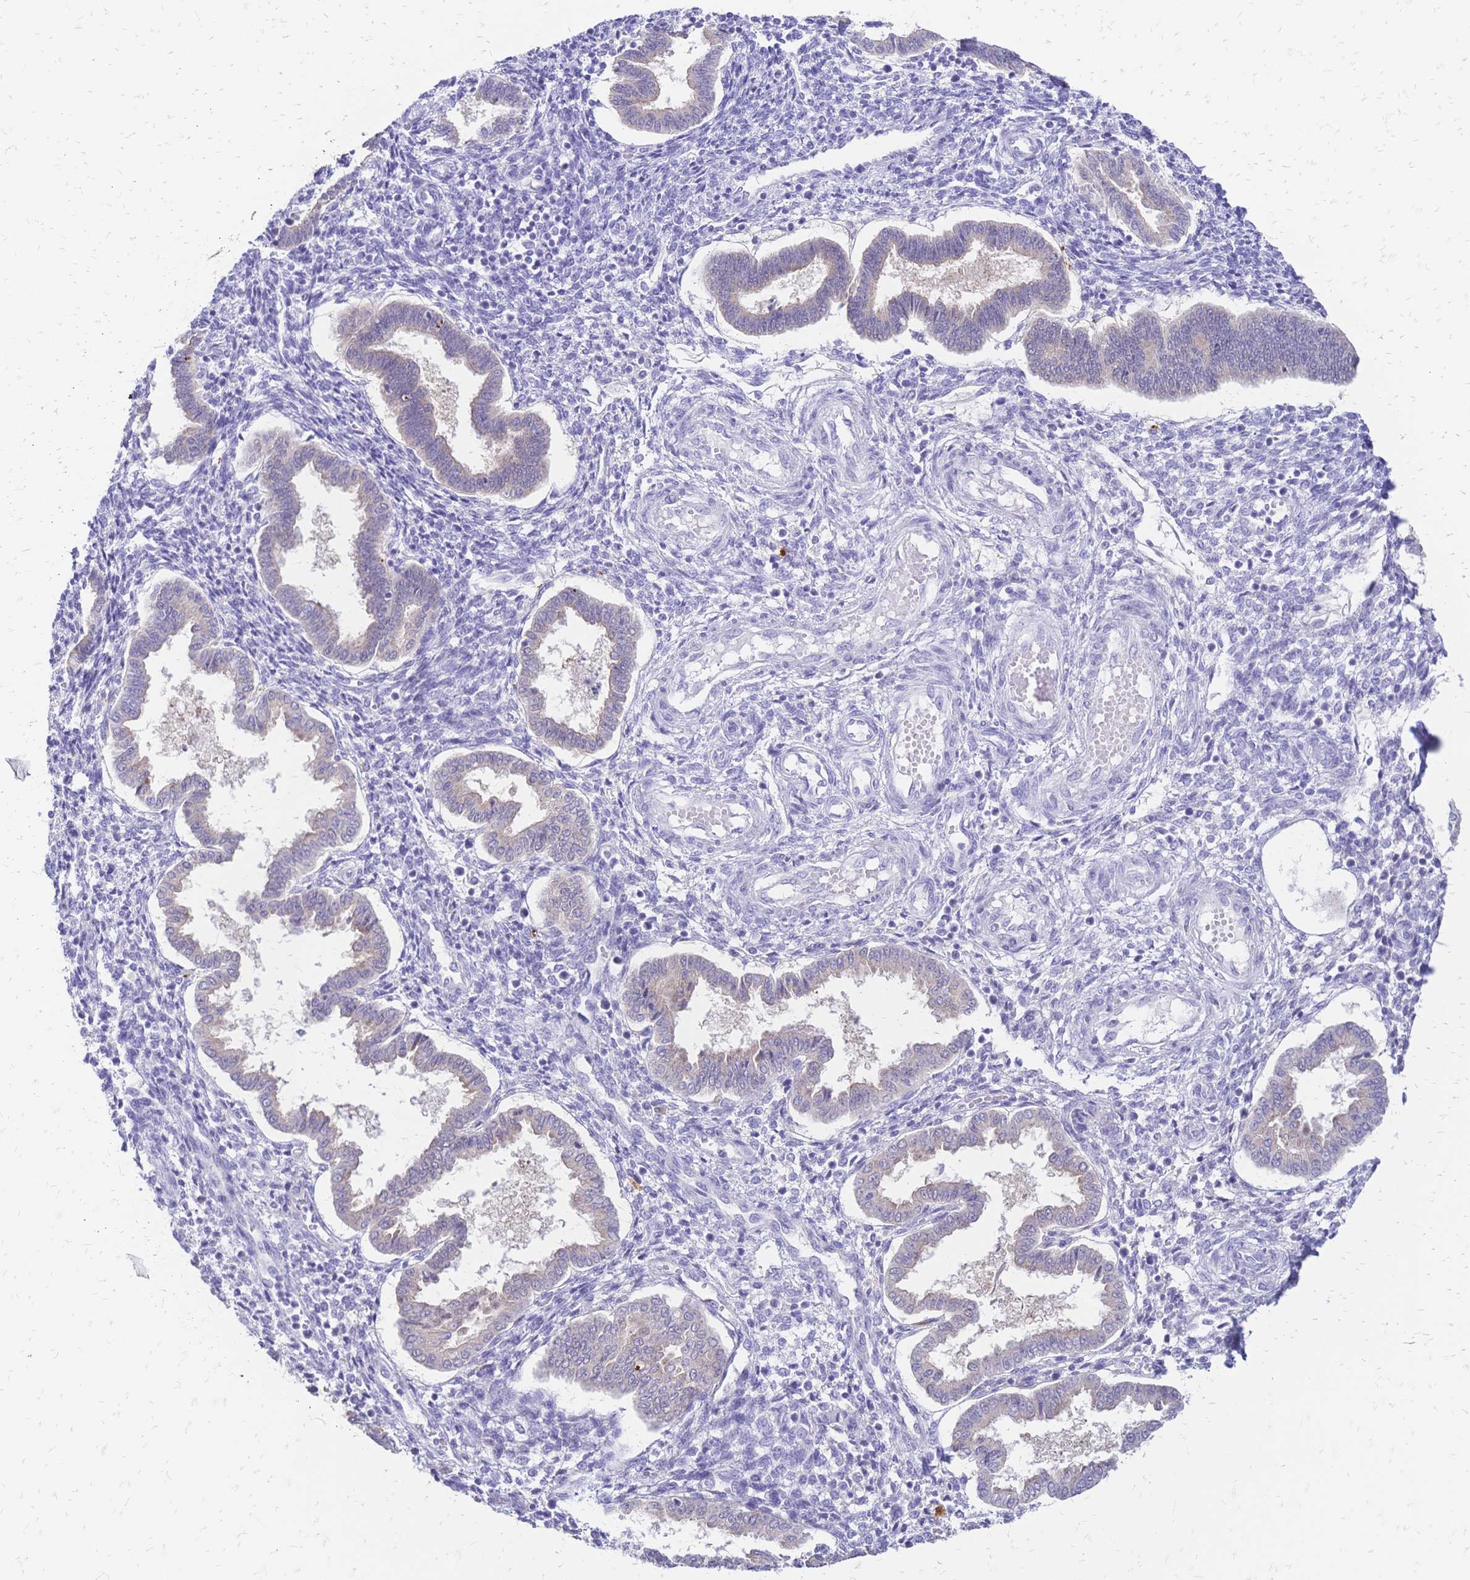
{"staining": {"intensity": "negative", "quantity": "none", "location": "none"}, "tissue": "endometrium", "cell_type": "Cells in endometrial stroma", "image_type": "normal", "snomed": [{"axis": "morphology", "description": "Normal tissue, NOS"}, {"axis": "topography", "description": "Endometrium"}], "caption": "The IHC image has no significant expression in cells in endometrial stroma of endometrium. Nuclei are stained in blue.", "gene": "GRB7", "patient": {"sex": "female", "age": 24}}